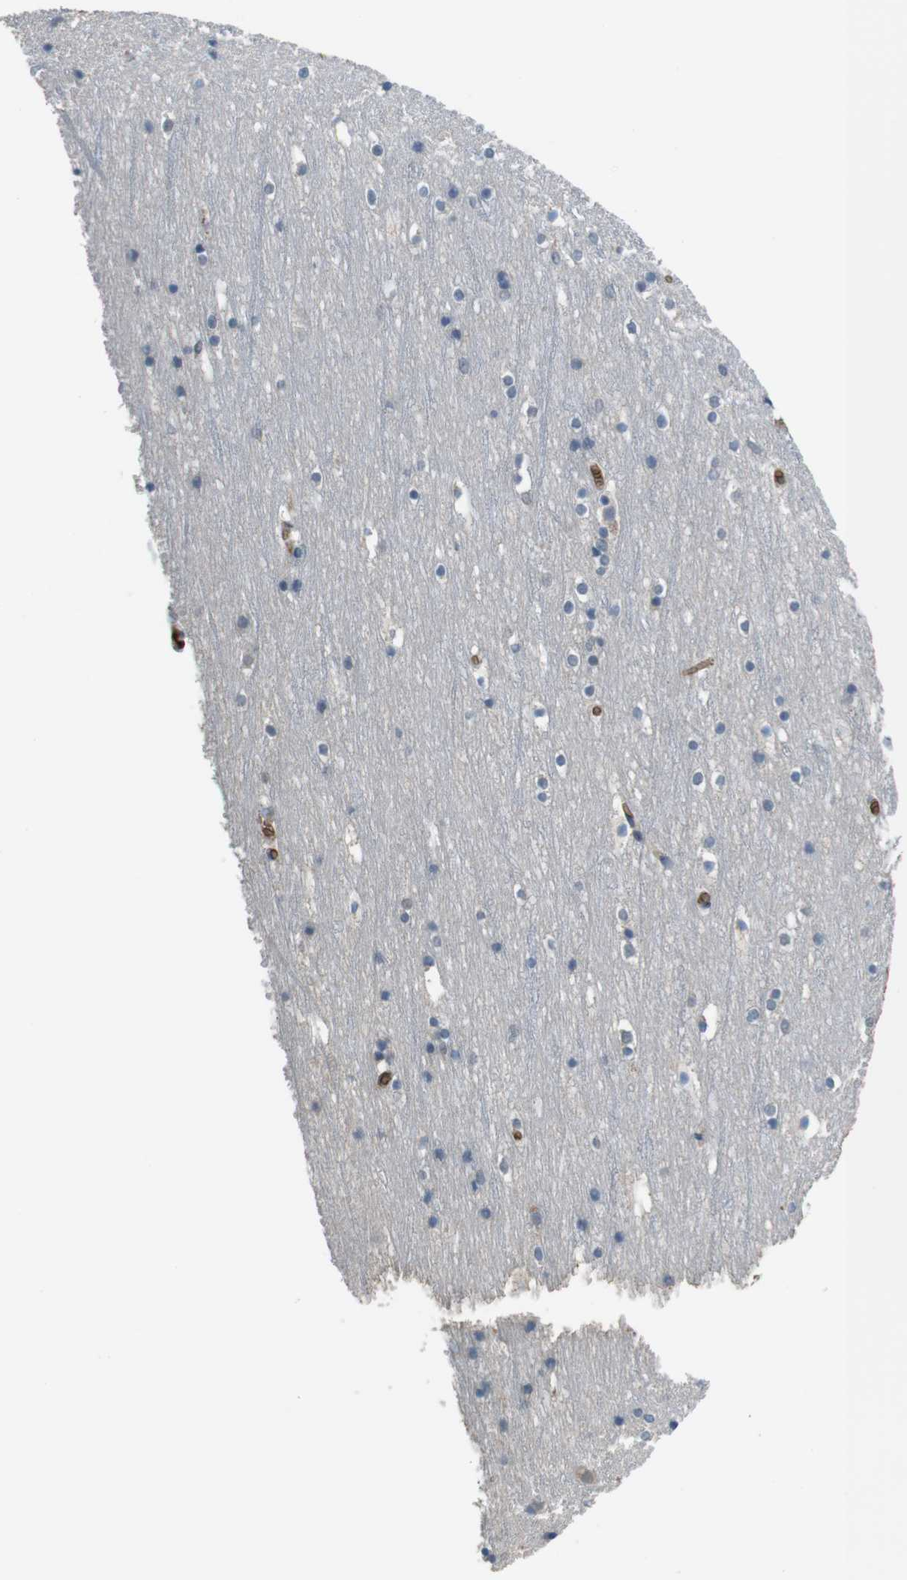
{"staining": {"intensity": "moderate", "quantity": ">75%", "location": "cytoplasmic/membranous"}, "tissue": "cerebral cortex", "cell_type": "Endothelial cells", "image_type": "normal", "snomed": [{"axis": "morphology", "description": "Normal tissue, NOS"}, {"axis": "topography", "description": "Cerebral cortex"}], "caption": "Cerebral cortex stained with immunohistochemistry (IHC) displays moderate cytoplasmic/membranous expression in approximately >75% of endothelial cells. (DAB IHC, brown staining for protein, blue staining for nuclei).", "gene": "GYPA", "patient": {"sex": "male", "age": 45}}